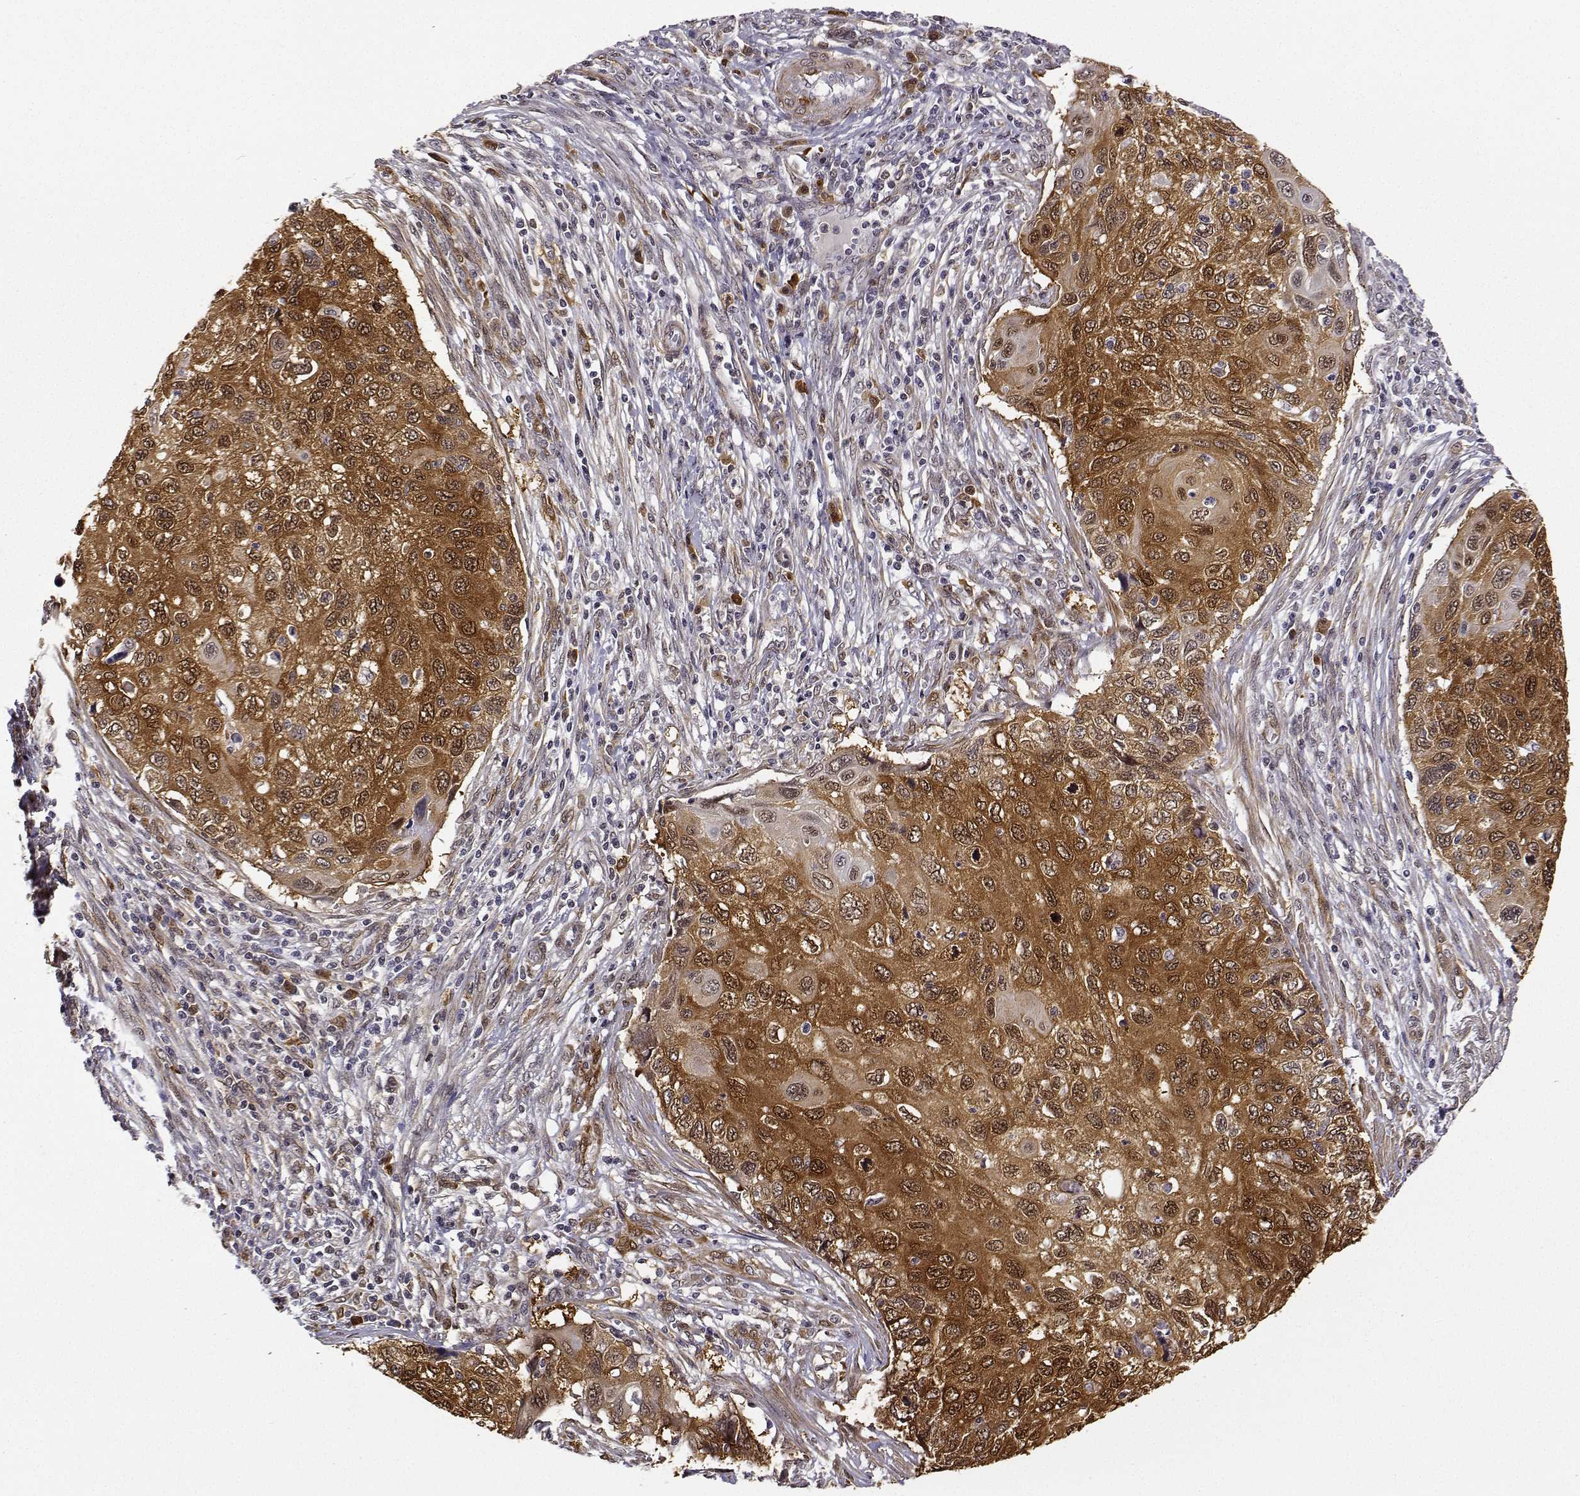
{"staining": {"intensity": "strong", "quantity": ">75%", "location": "cytoplasmic/membranous,nuclear"}, "tissue": "cervical cancer", "cell_type": "Tumor cells", "image_type": "cancer", "snomed": [{"axis": "morphology", "description": "Squamous cell carcinoma, NOS"}, {"axis": "topography", "description": "Cervix"}], "caption": "A high amount of strong cytoplasmic/membranous and nuclear positivity is appreciated in about >75% of tumor cells in cervical cancer (squamous cell carcinoma) tissue.", "gene": "PHGDH", "patient": {"sex": "female", "age": 70}}